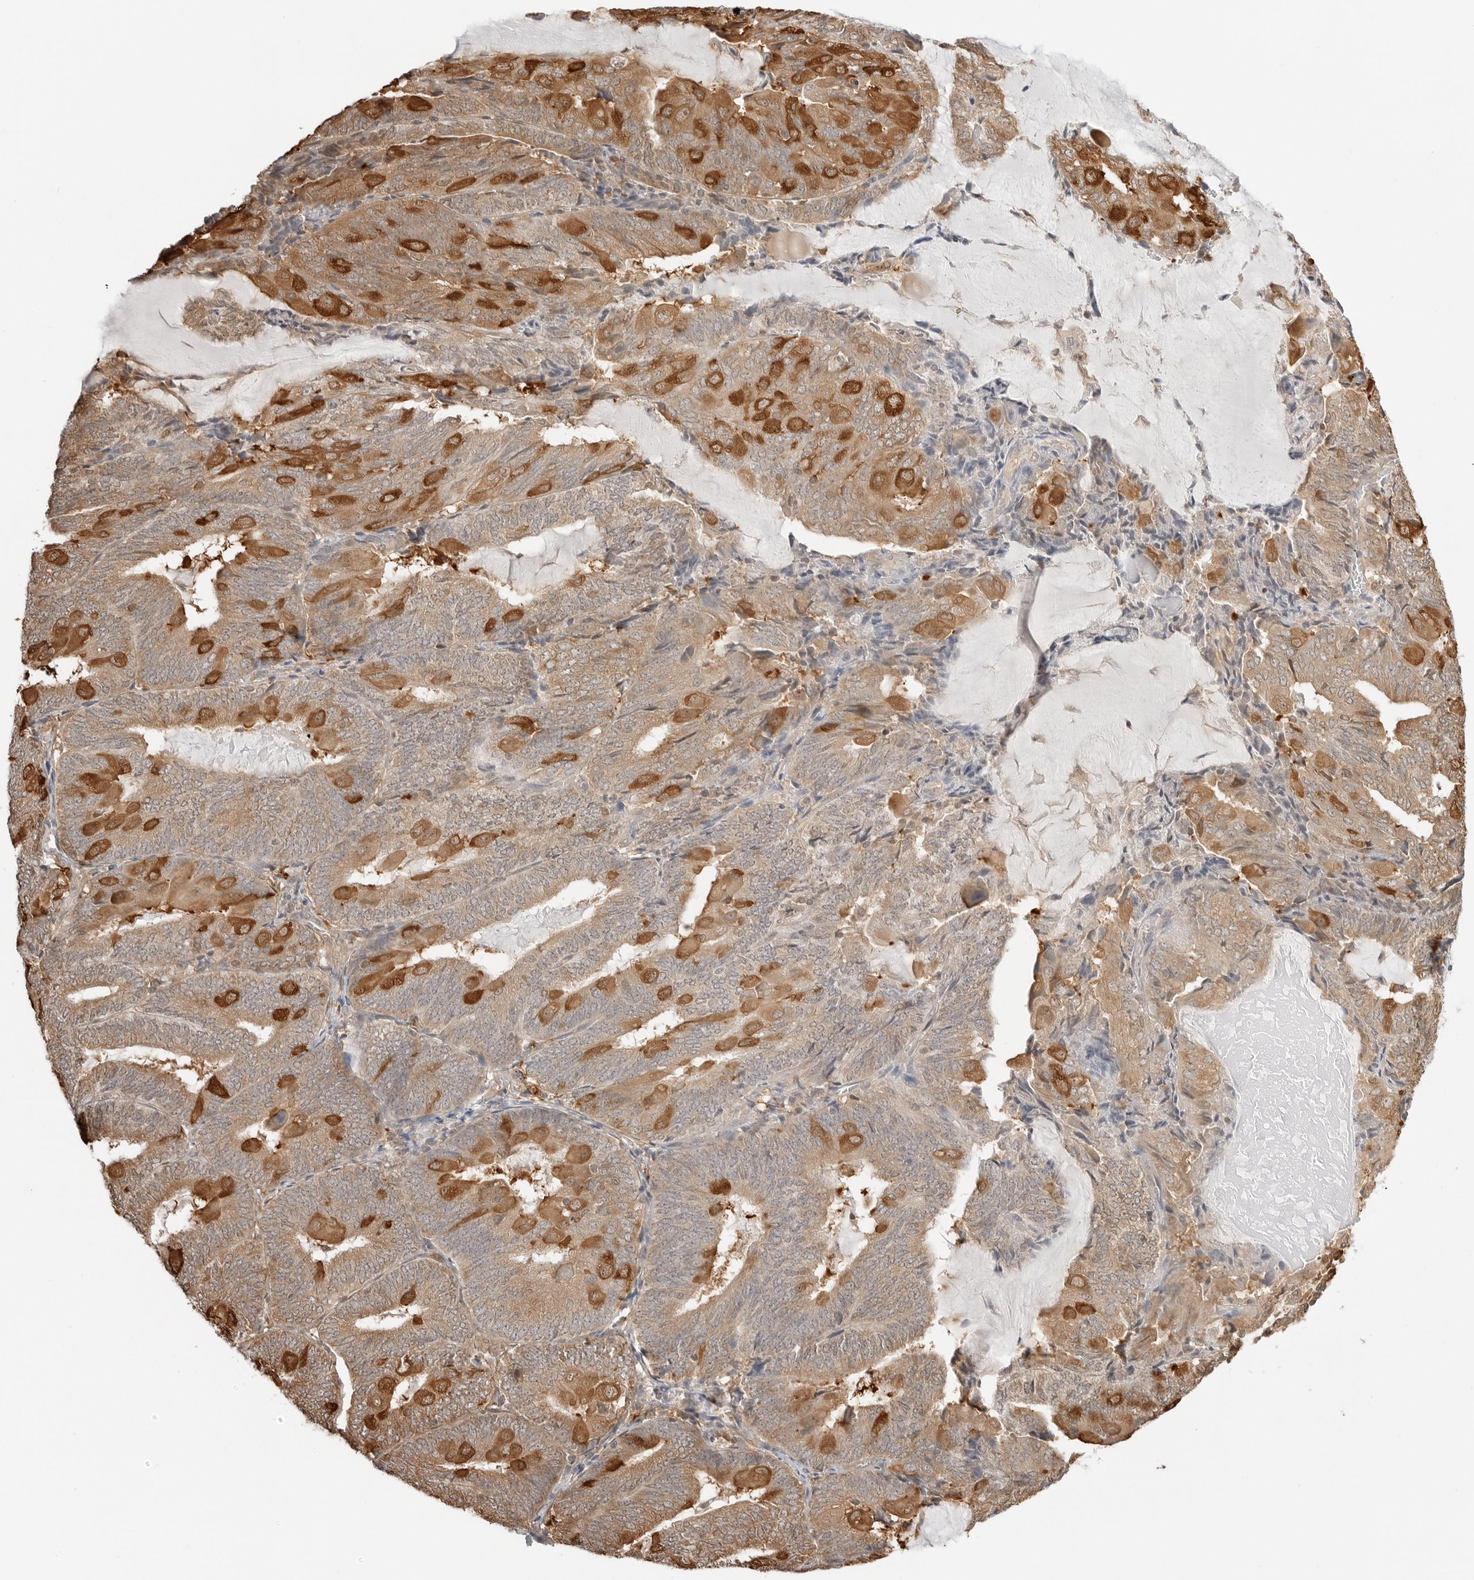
{"staining": {"intensity": "strong", "quantity": "25%-75%", "location": "cytoplasmic/membranous"}, "tissue": "endometrial cancer", "cell_type": "Tumor cells", "image_type": "cancer", "snomed": [{"axis": "morphology", "description": "Adenocarcinoma, NOS"}, {"axis": "topography", "description": "Endometrium"}], "caption": "This image reveals immunohistochemistry staining of endometrial cancer, with high strong cytoplasmic/membranous positivity in approximately 25%-75% of tumor cells.", "gene": "NUDC", "patient": {"sex": "female", "age": 81}}